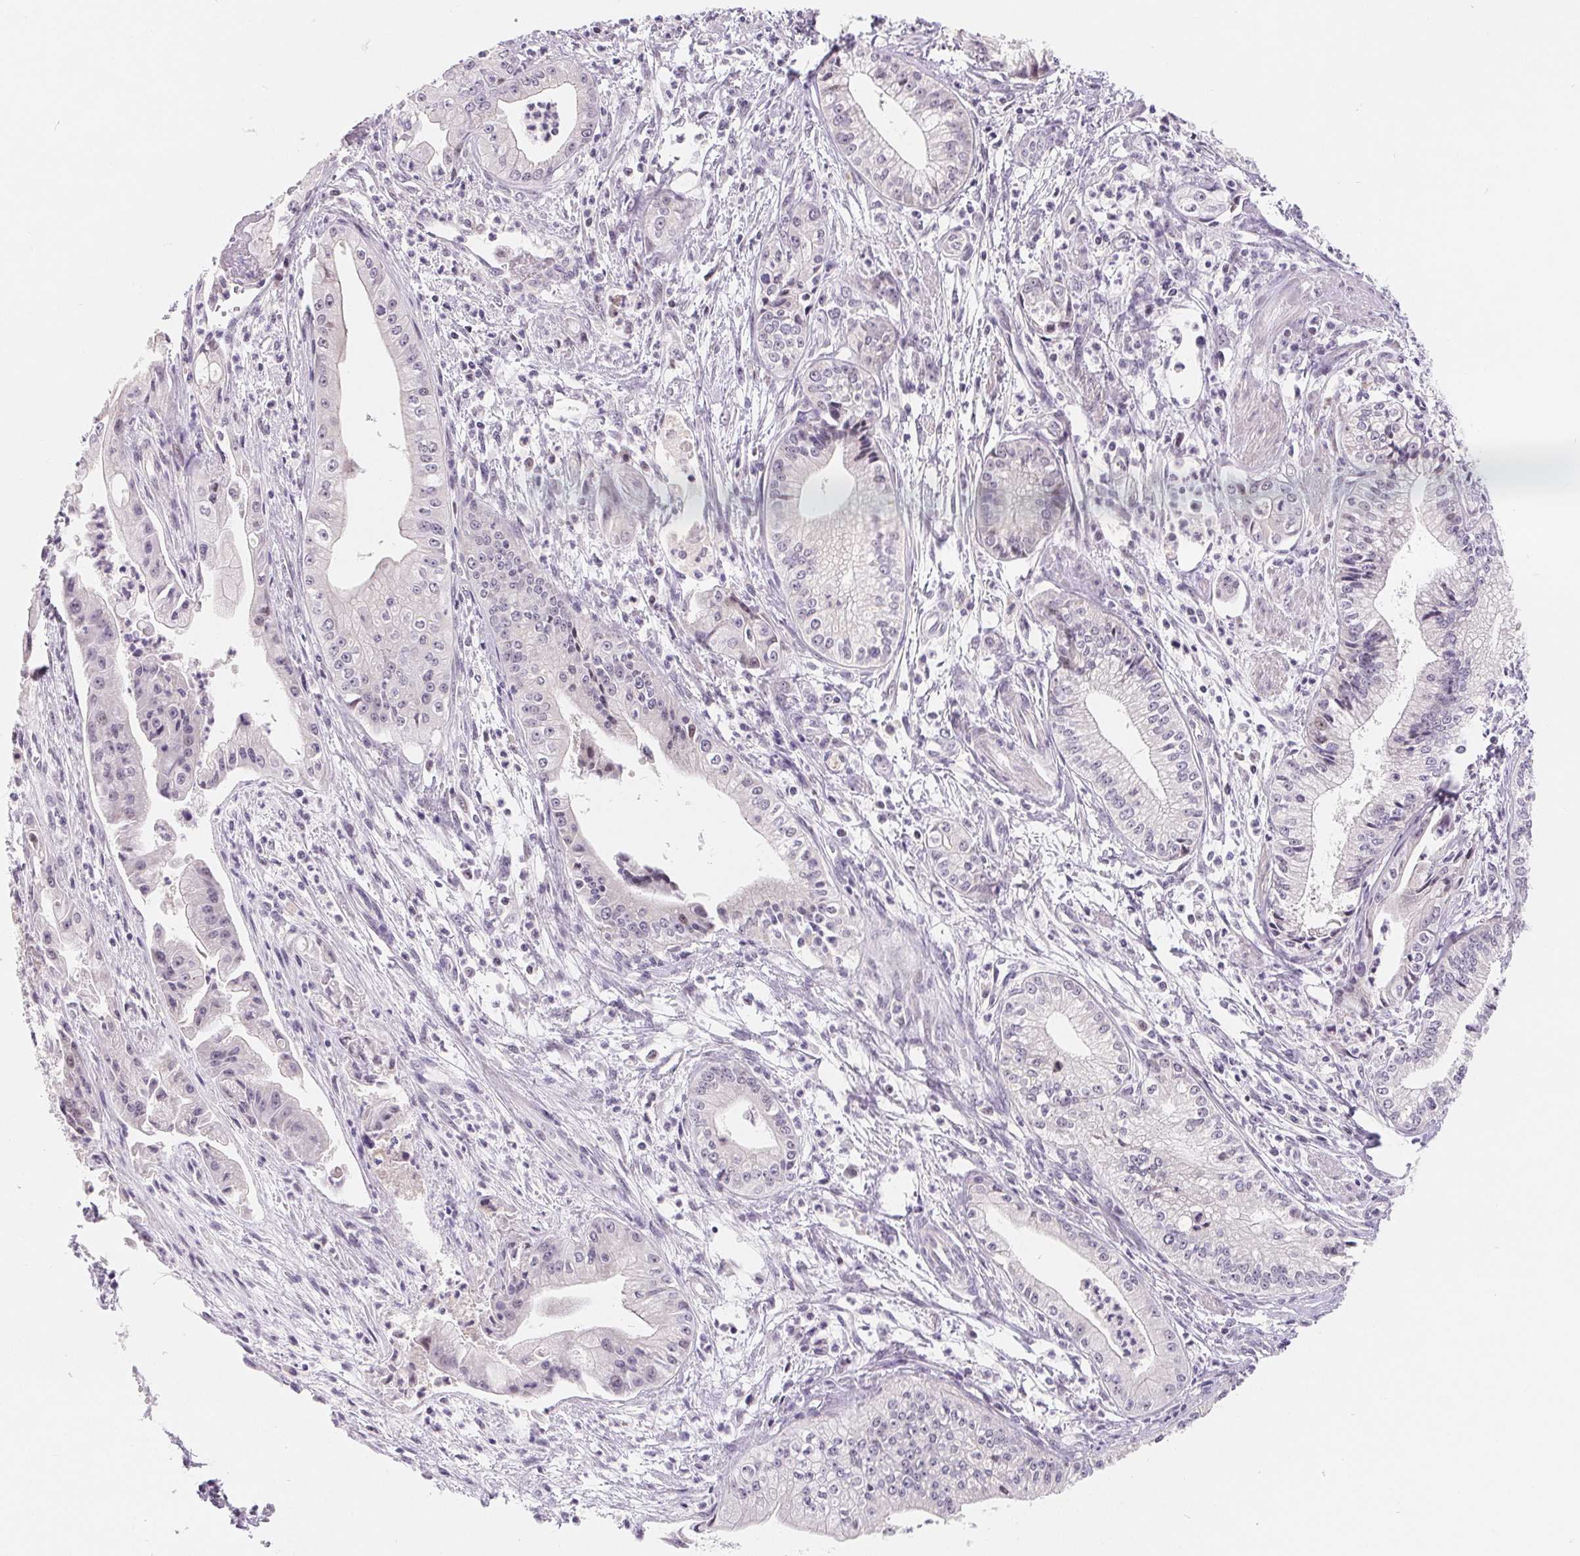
{"staining": {"intensity": "negative", "quantity": "none", "location": "none"}, "tissue": "pancreatic cancer", "cell_type": "Tumor cells", "image_type": "cancer", "snomed": [{"axis": "morphology", "description": "Adenocarcinoma, NOS"}, {"axis": "topography", "description": "Pancreas"}], "caption": "Immunohistochemistry (IHC) micrograph of neoplastic tissue: human pancreatic cancer stained with DAB (3,3'-diaminobenzidine) demonstrates no significant protein positivity in tumor cells.", "gene": "LCA5L", "patient": {"sex": "female", "age": 65}}